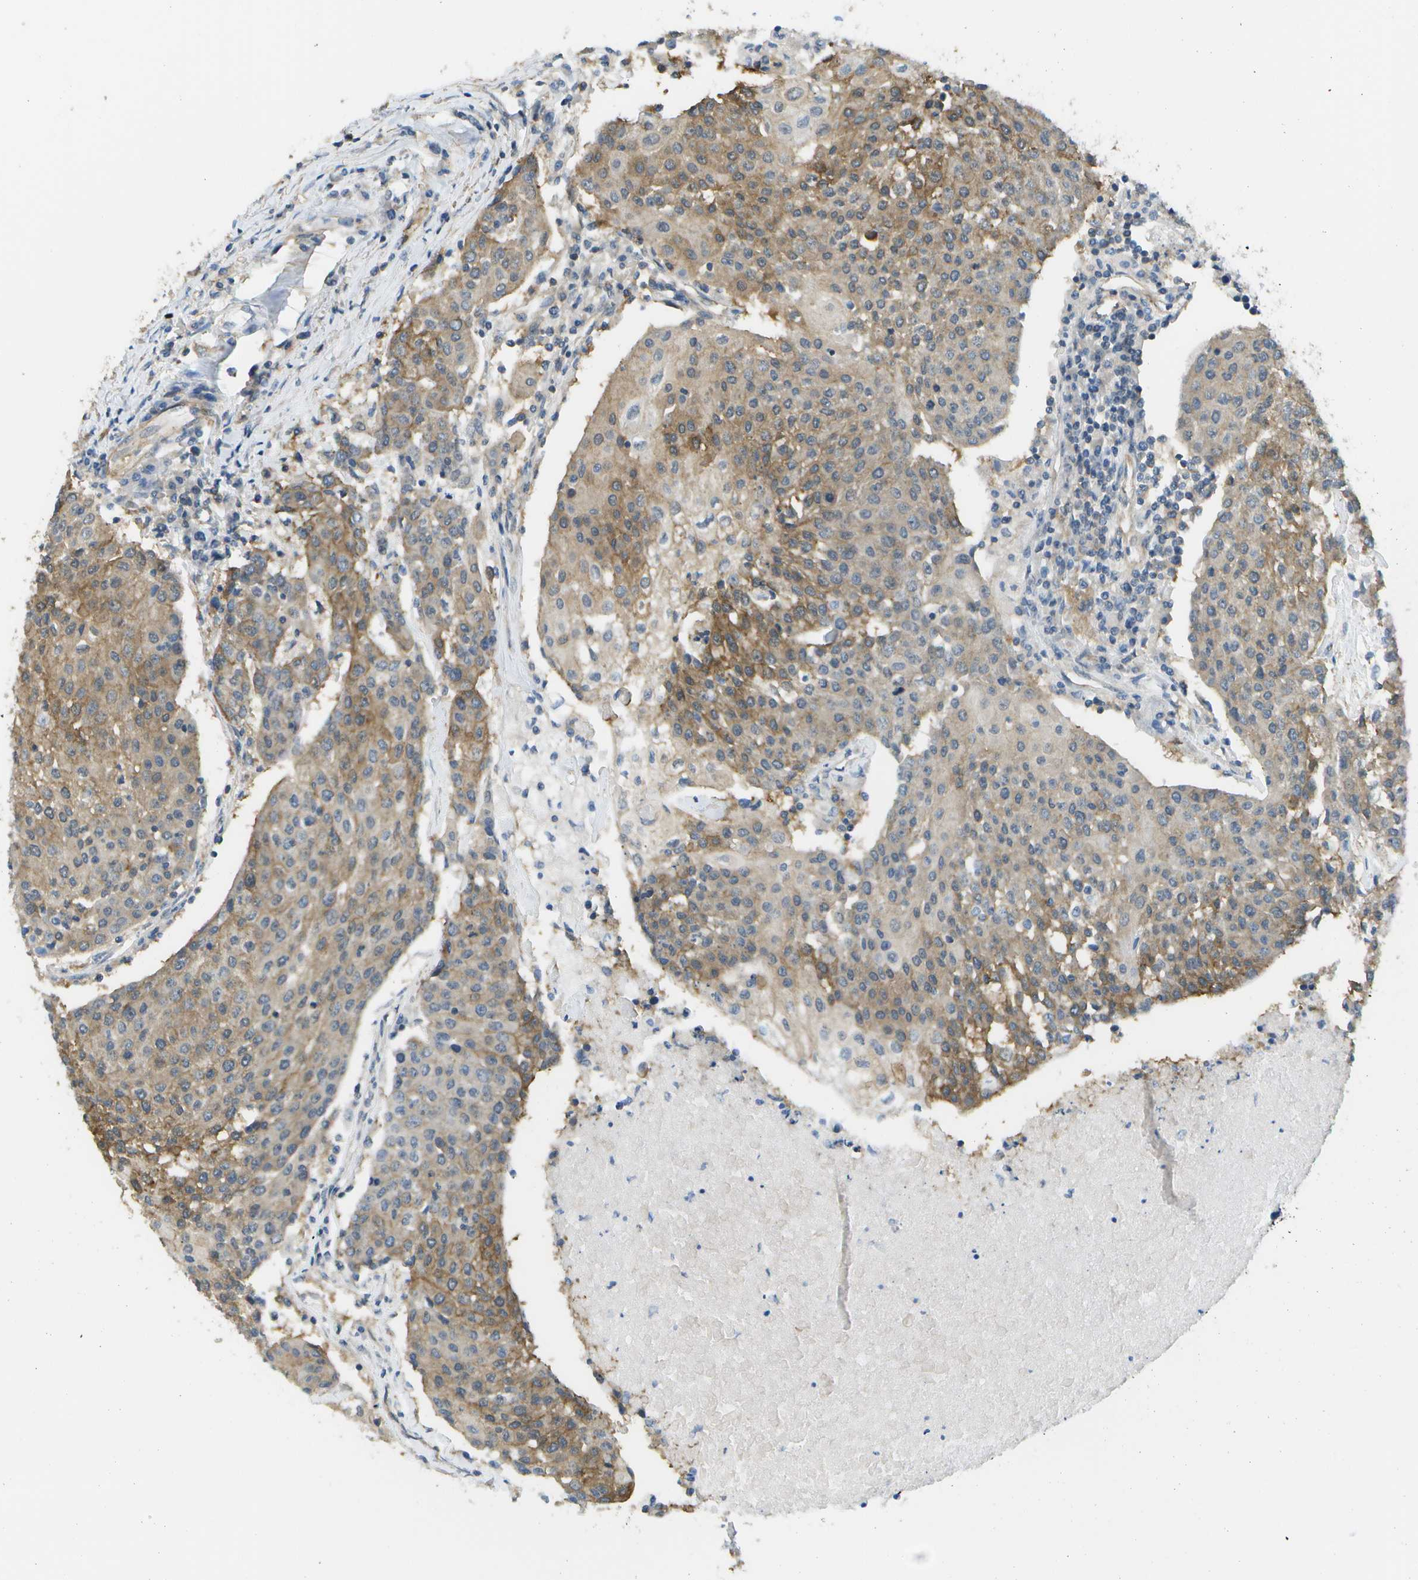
{"staining": {"intensity": "moderate", "quantity": "25%-75%", "location": "cytoplasmic/membranous"}, "tissue": "urothelial cancer", "cell_type": "Tumor cells", "image_type": "cancer", "snomed": [{"axis": "morphology", "description": "Urothelial carcinoma, High grade"}, {"axis": "topography", "description": "Urinary bladder"}], "caption": "IHC (DAB) staining of human high-grade urothelial carcinoma exhibits moderate cytoplasmic/membranous protein staining in about 25%-75% of tumor cells.", "gene": "KIAA0040", "patient": {"sex": "female", "age": 85}}